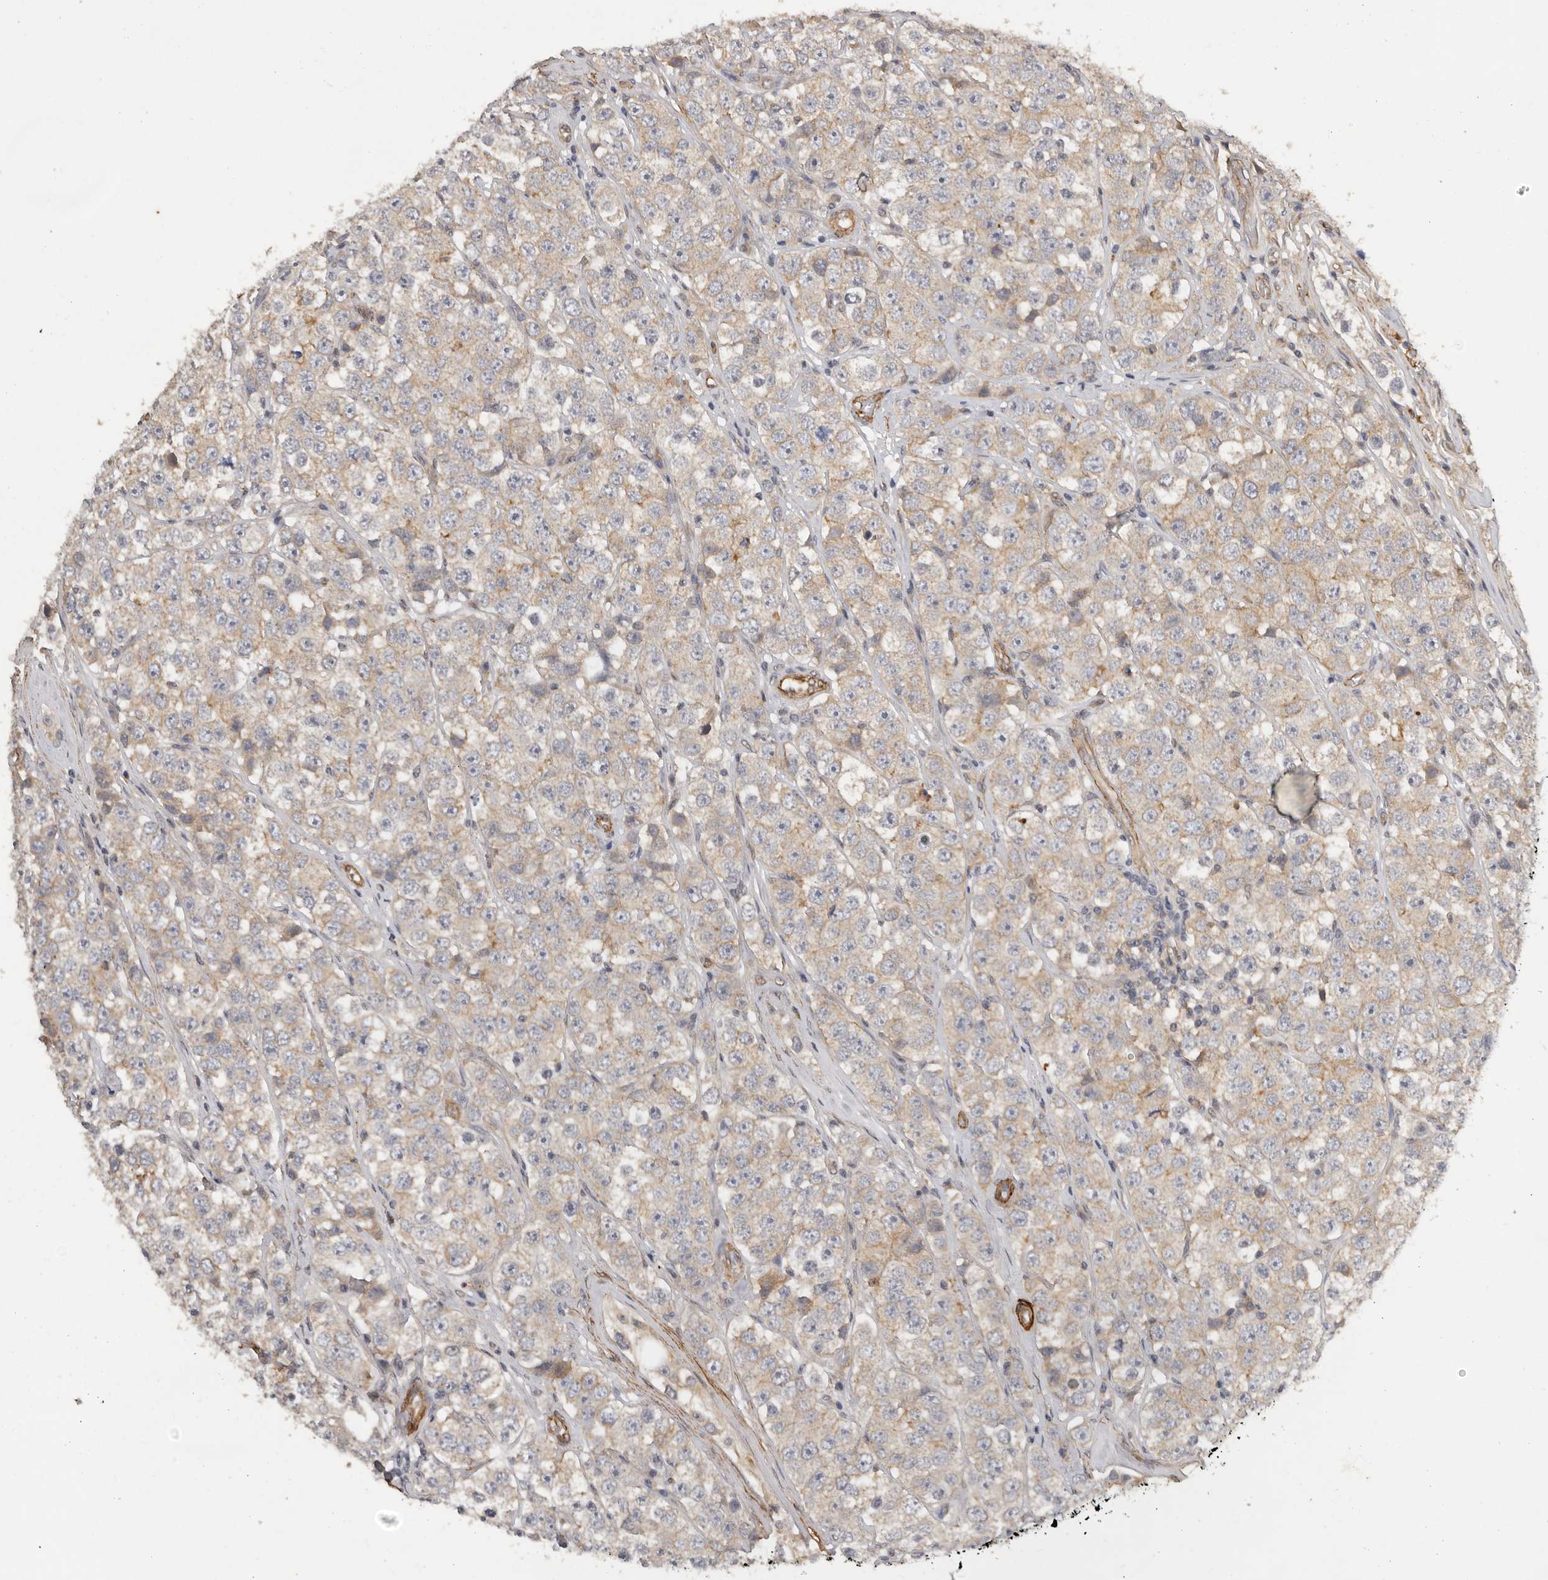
{"staining": {"intensity": "weak", "quantity": "25%-75%", "location": "cytoplasmic/membranous"}, "tissue": "testis cancer", "cell_type": "Tumor cells", "image_type": "cancer", "snomed": [{"axis": "morphology", "description": "Seminoma, NOS"}, {"axis": "topography", "description": "Testis"}], "caption": "A high-resolution photomicrograph shows immunohistochemistry (IHC) staining of testis seminoma, which displays weak cytoplasmic/membranous expression in approximately 25%-75% of tumor cells. The staining was performed using DAB (3,3'-diaminobenzidine) to visualize the protein expression in brown, while the nuclei were stained in blue with hematoxylin (Magnification: 20x).", "gene": "RNF157", "patient": {"sex": "male", "age": 28}}